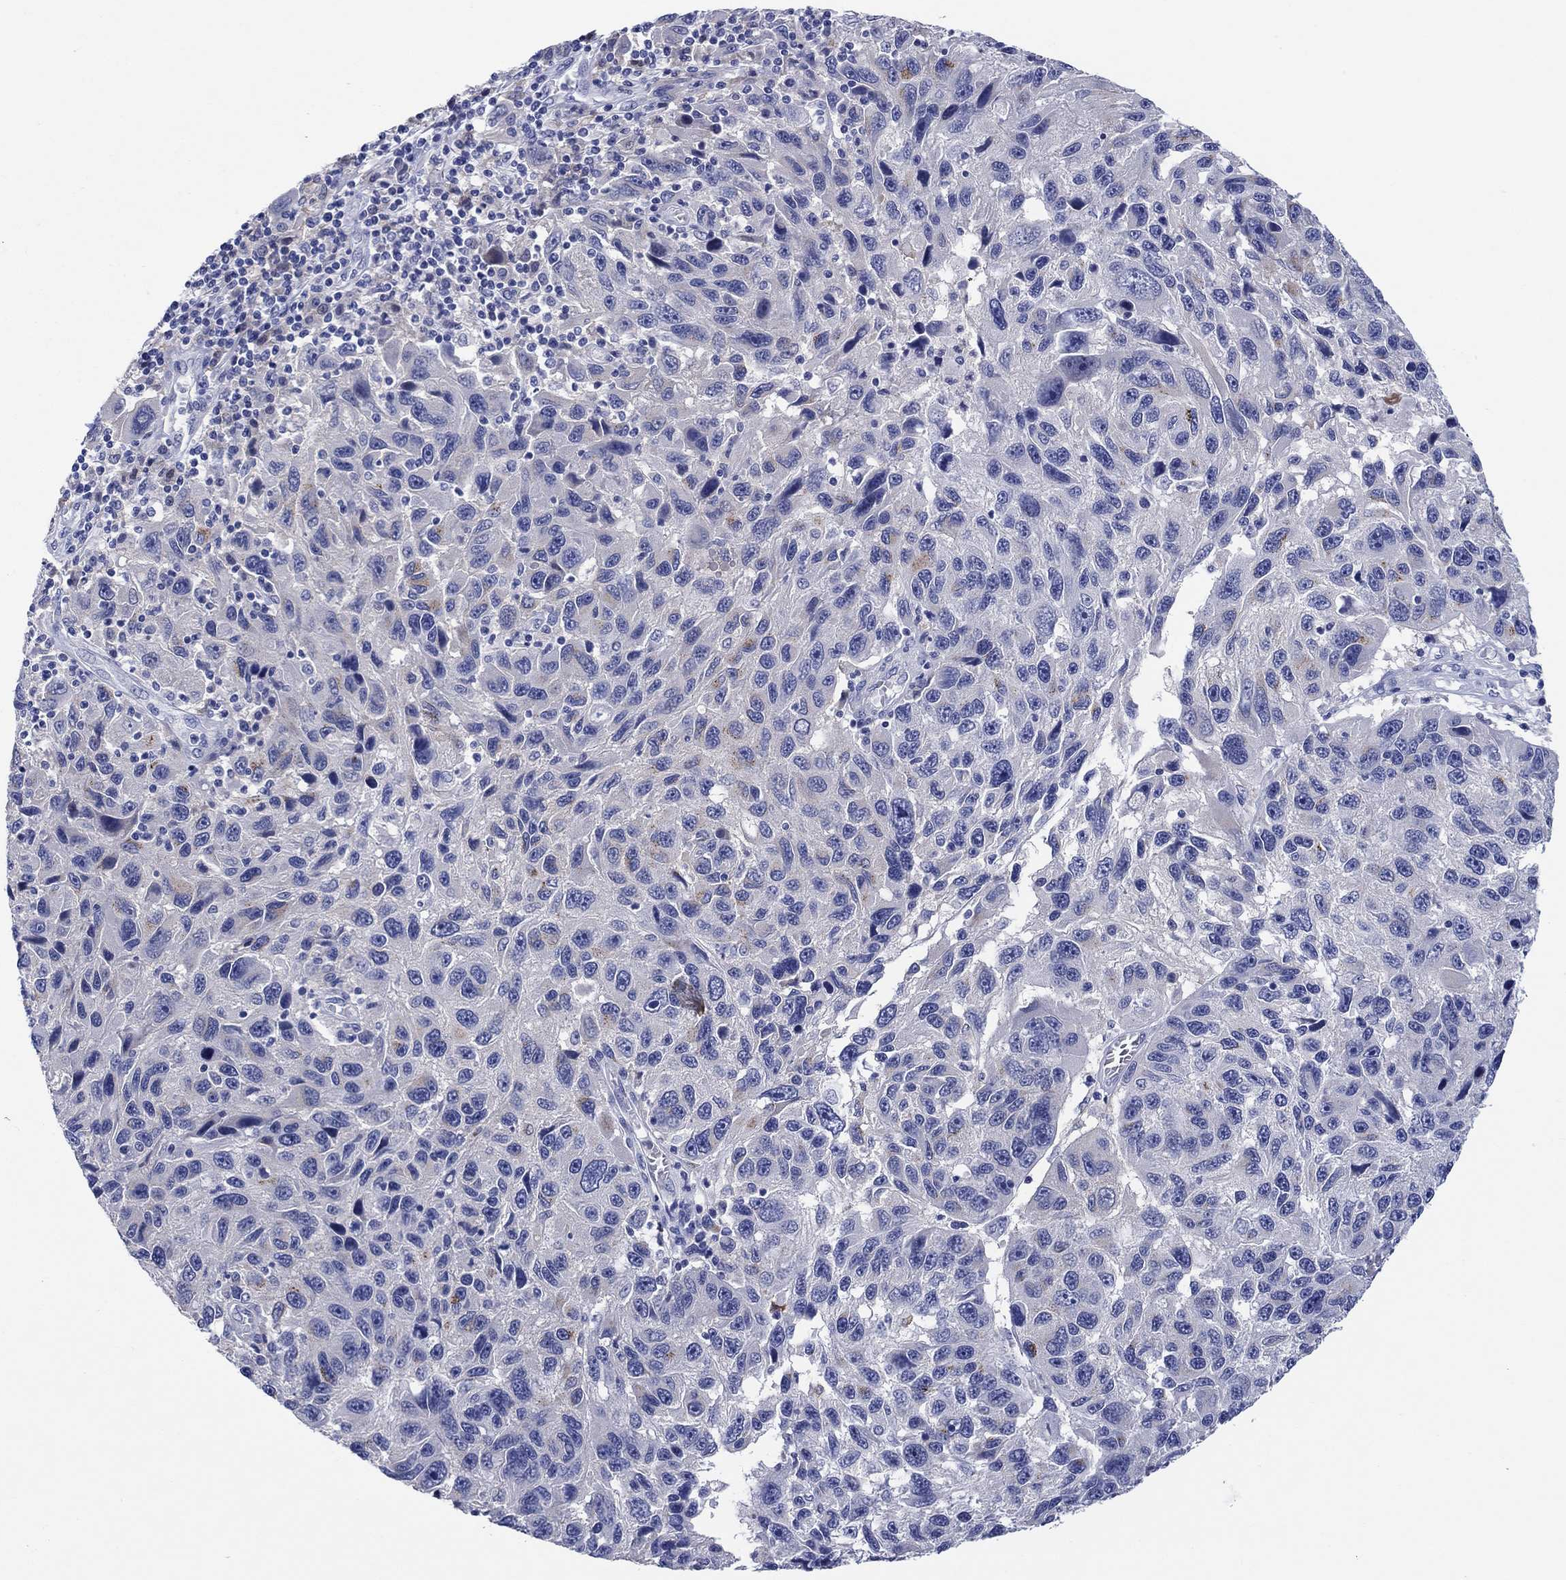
{"staining": {"intensity": "negative", "quantity": "none", "location": "none"}, "tissue": "melanoma", "cell_type": "Tumor cells", "image_type": "cancer", "snomed": [{"axis": "morphology", "description": "Malignant melanoma, NOS"}, {"axis": "topography", "description": "Skin"}], "caption": "DAB immunohistochemical staining of malignant melanoma displays no significant positivity in tumor cells.", "gene": "HDC", "patient": {"sex": "male", "age": 53}}